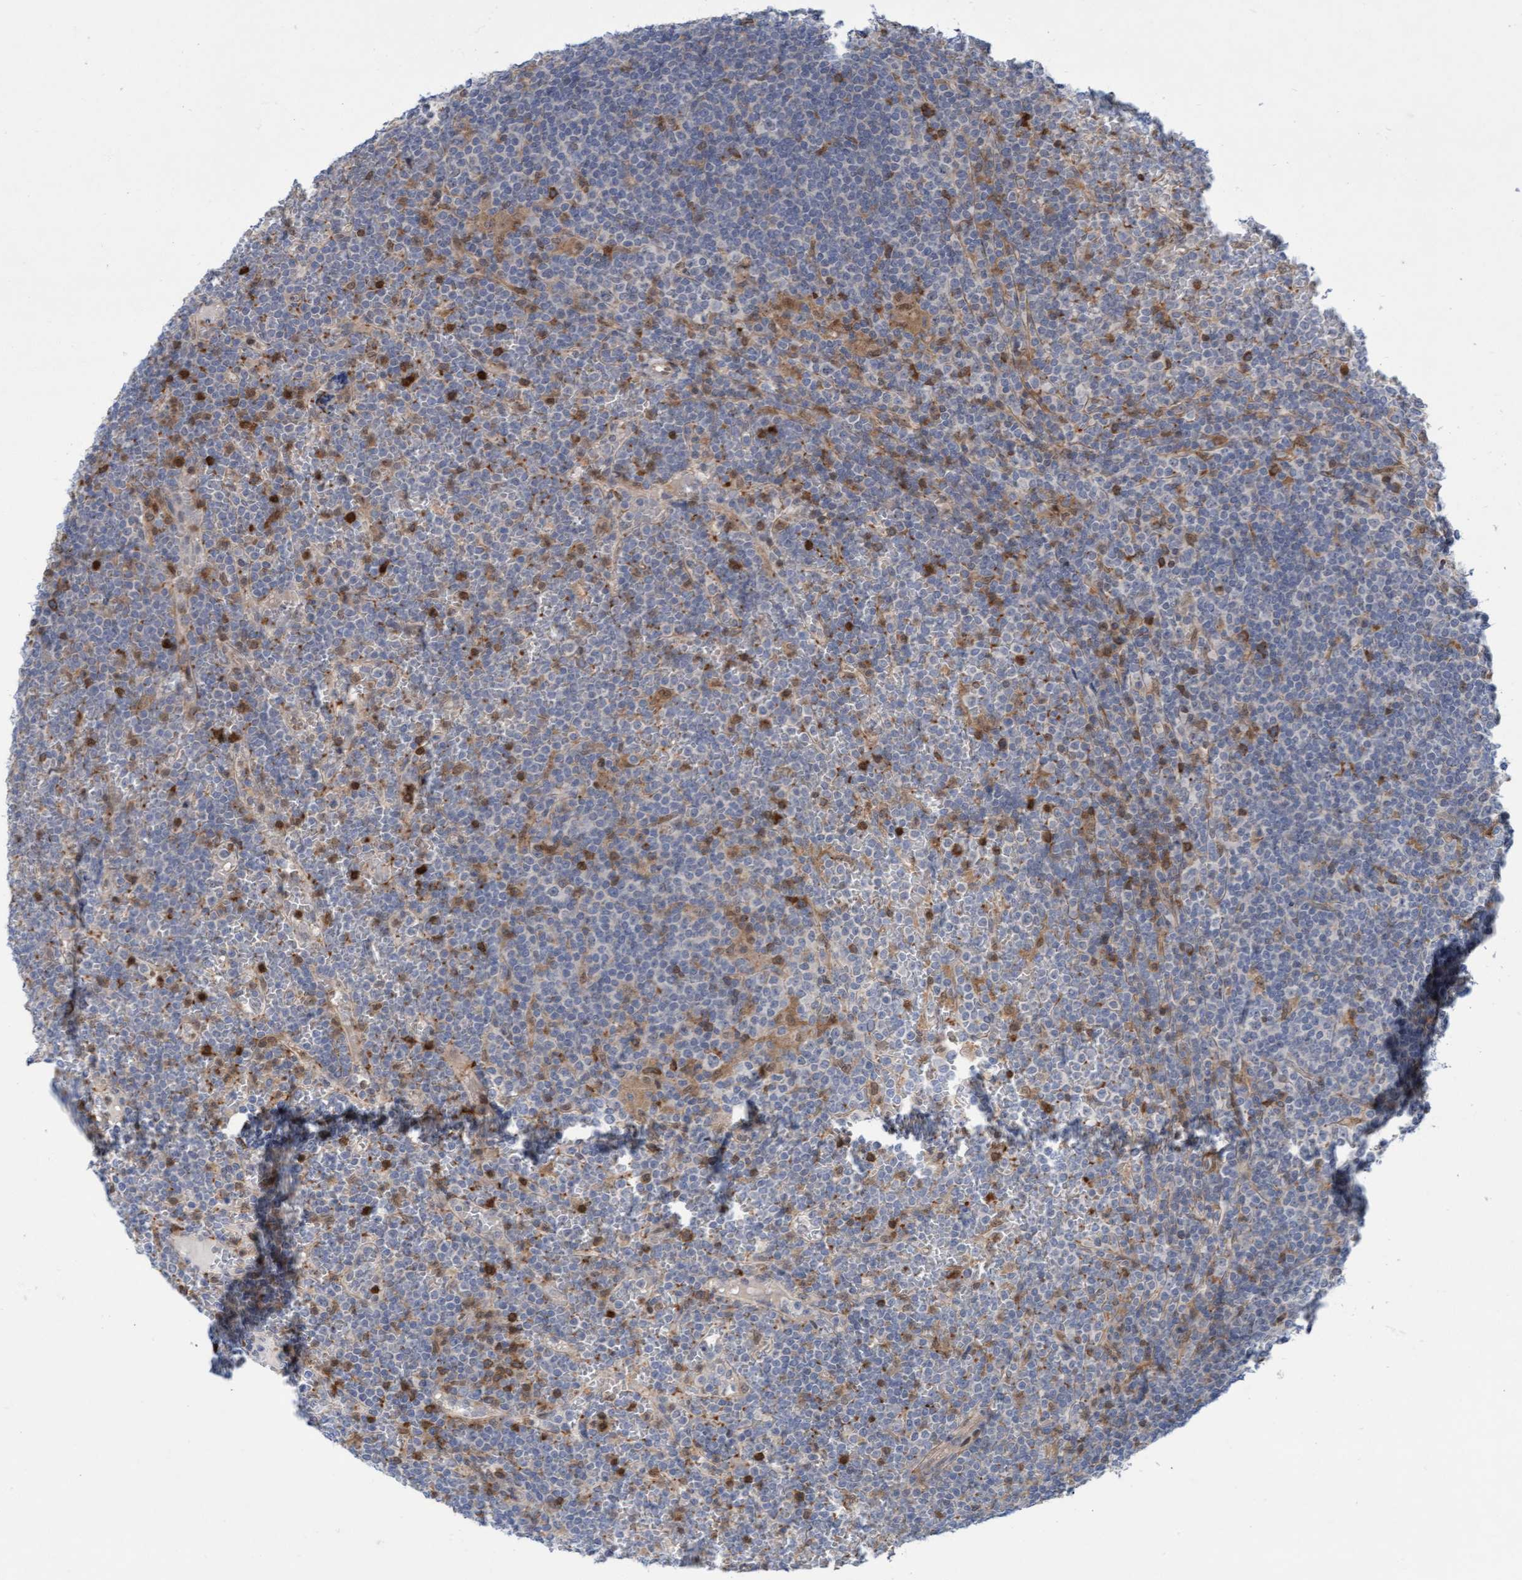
{"staining": {"intensity": "weak", "quantity": "<25%", "location": "cytoplasmic/membranous"}, "tissue": "lymphoma", "cell_type": "Tumor cells", "image_type": "cancer", "snomed": [{"axis": "morphology", "description": "Malignant lymphoma, non-Hodgkin's type, Low grade"}, {"axis": "topography", "description": "Spleen"}], "caption": "Immunohistochemical staining of malignant lymphoma, non-Hodgkin's type (low-grade) displays no significant positivity in tumor cells.", "gene": "RAP1GAP2", "patient": {"sex": "female", "age": 19}}